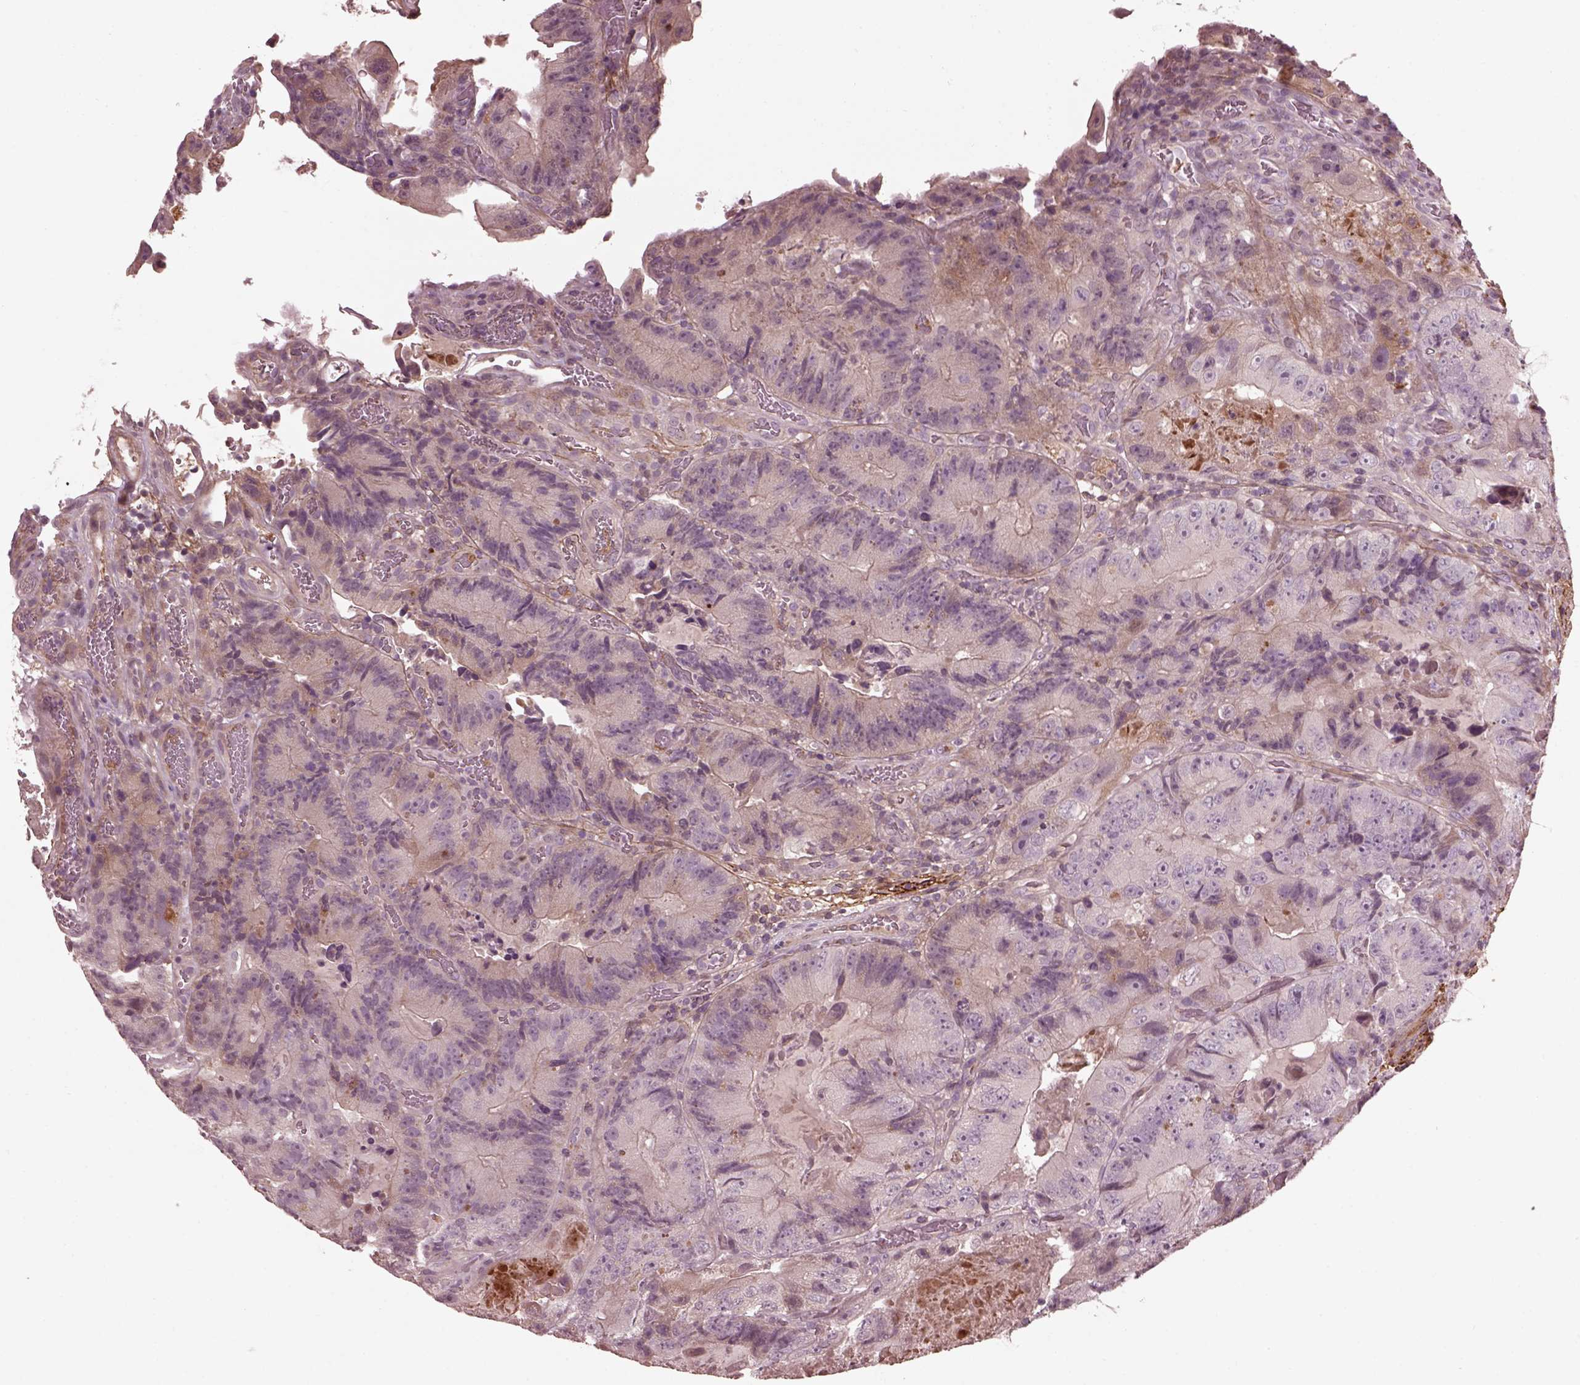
{"staining": {"intensity": "negative", "quantity": "none", "location": "none"}, "tissue": "colorectal cancer", "cell_type": "Tumor cells", "image_type": "cancer", "snomed": [{"axis": "morphology", "description": "Adenocarcinoma, NOS"}, {"axis": "topography", "description": "Colon"}], "caption": "Immunohistochemistry histopathology image of human colorectal cancer (adenocarcinoma) stained for a protein (brown), which demonstrates no staining in tumor cells. (Brightfield microscopy of DAB (3,3'-diaminobenzidine) immunohistochemistry at high magnification).", "gene": "EFEMP1", "patient": {"sex": "female", "age": 86}}